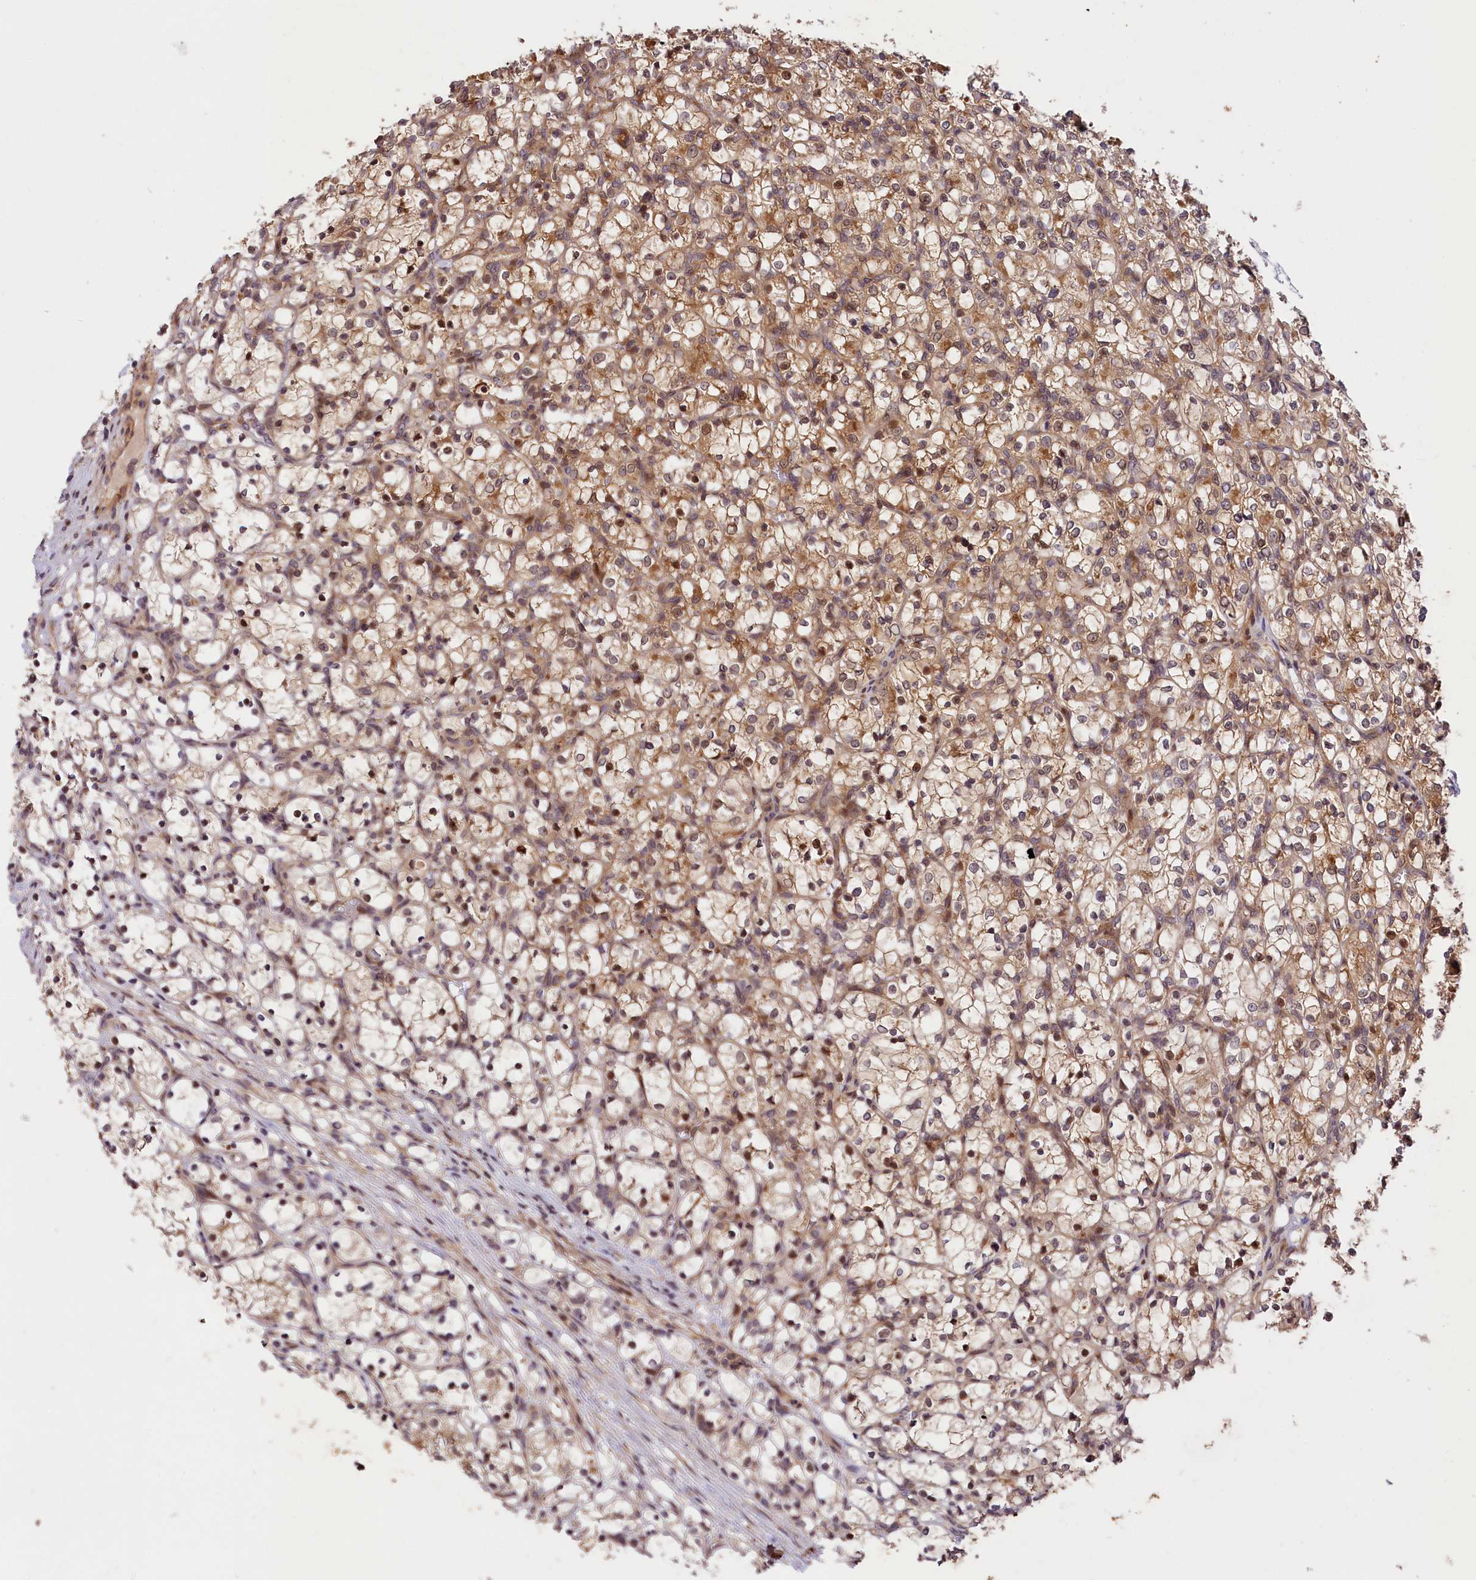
{"staining": {"intensity": "moderate", "quantity": ">75%", "location": "cytoplasmic/membranous,nuclear"}, "tissue": "renal cancer", "cell_type": "Tumor cells", "image_type": "cancer", "snomed": [{"axis": "morphology", "description": "Adenocarcinoma, NOS"}, {"axis": "topography", "description": "Kidney"}], "caption": "Tumor cells display moderate cytoplasmic/membranous and nuclear staining in about >75% of cells in renal cancer (adenocarcinoma).", "gene": "CACNA1H", "patient": {"sex": "female", "age": 69}}